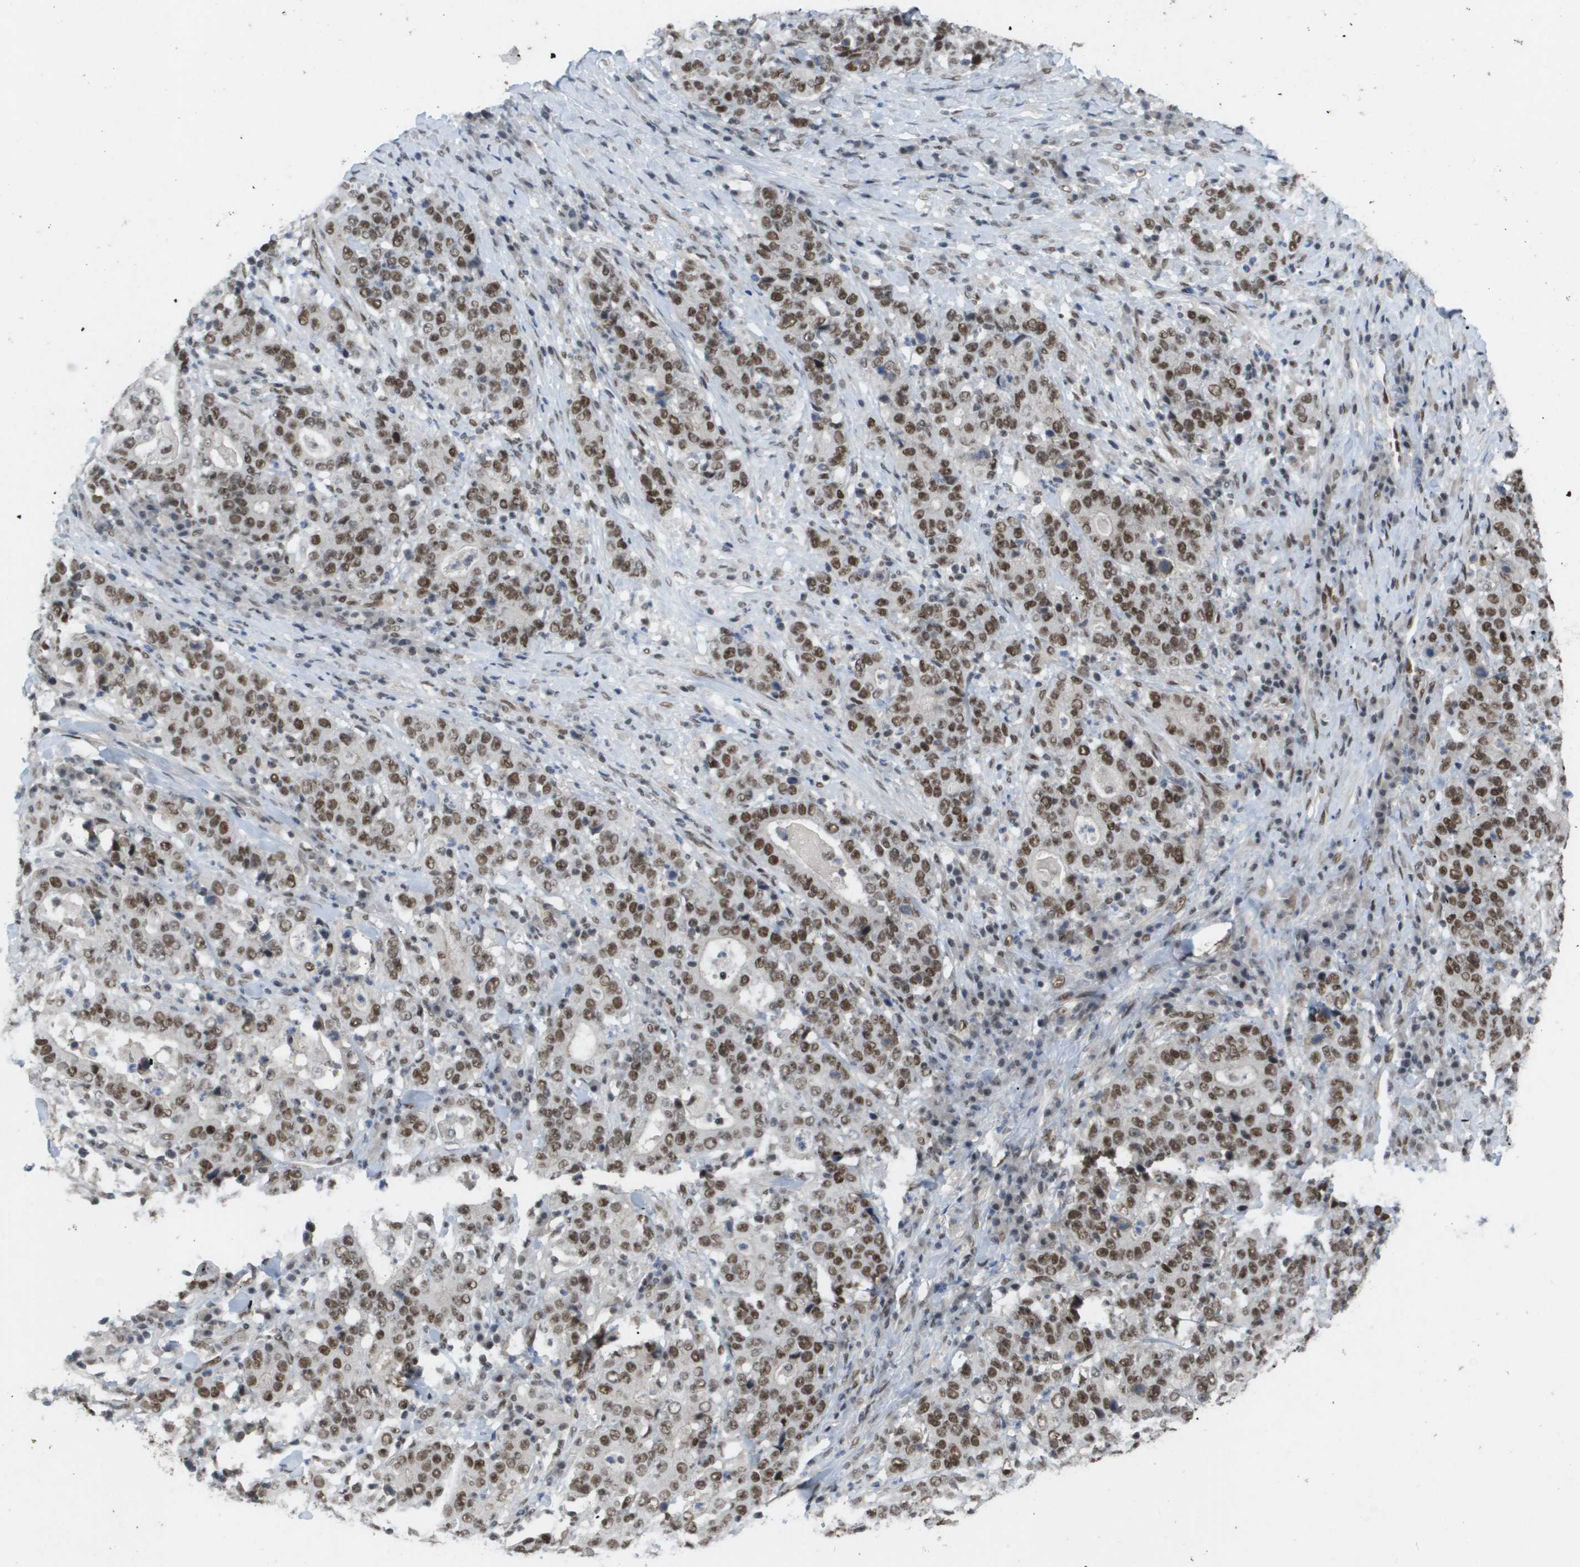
{"staining": {"intensity": "moderate", "quantity": ">75%", "location": "nuclear"}, "tissue": "stomach cancer", "cell_type": "Tumor cells", "image_type": "cancer", "snomed": [{"axis": "morphology", "description": "Normal tissue, NOS"}, {"axis": "morphology", "description": "Adenocarcinoma, NOS"}, {"axis": "topography", "description": "Stomach, upper"}, {"axis": "topography", "description": "Stomach"}], "caption": "This image demonstrates adenocarcinoma (stomach) stained with immunohistochemistry to label a protein in brown. The nuclear of tumor cells show moderate positivity for the protein. Nuclei are counter-stained blue.", "gene": "CDT1", "patient": {"sex": "male", "age": 59}}